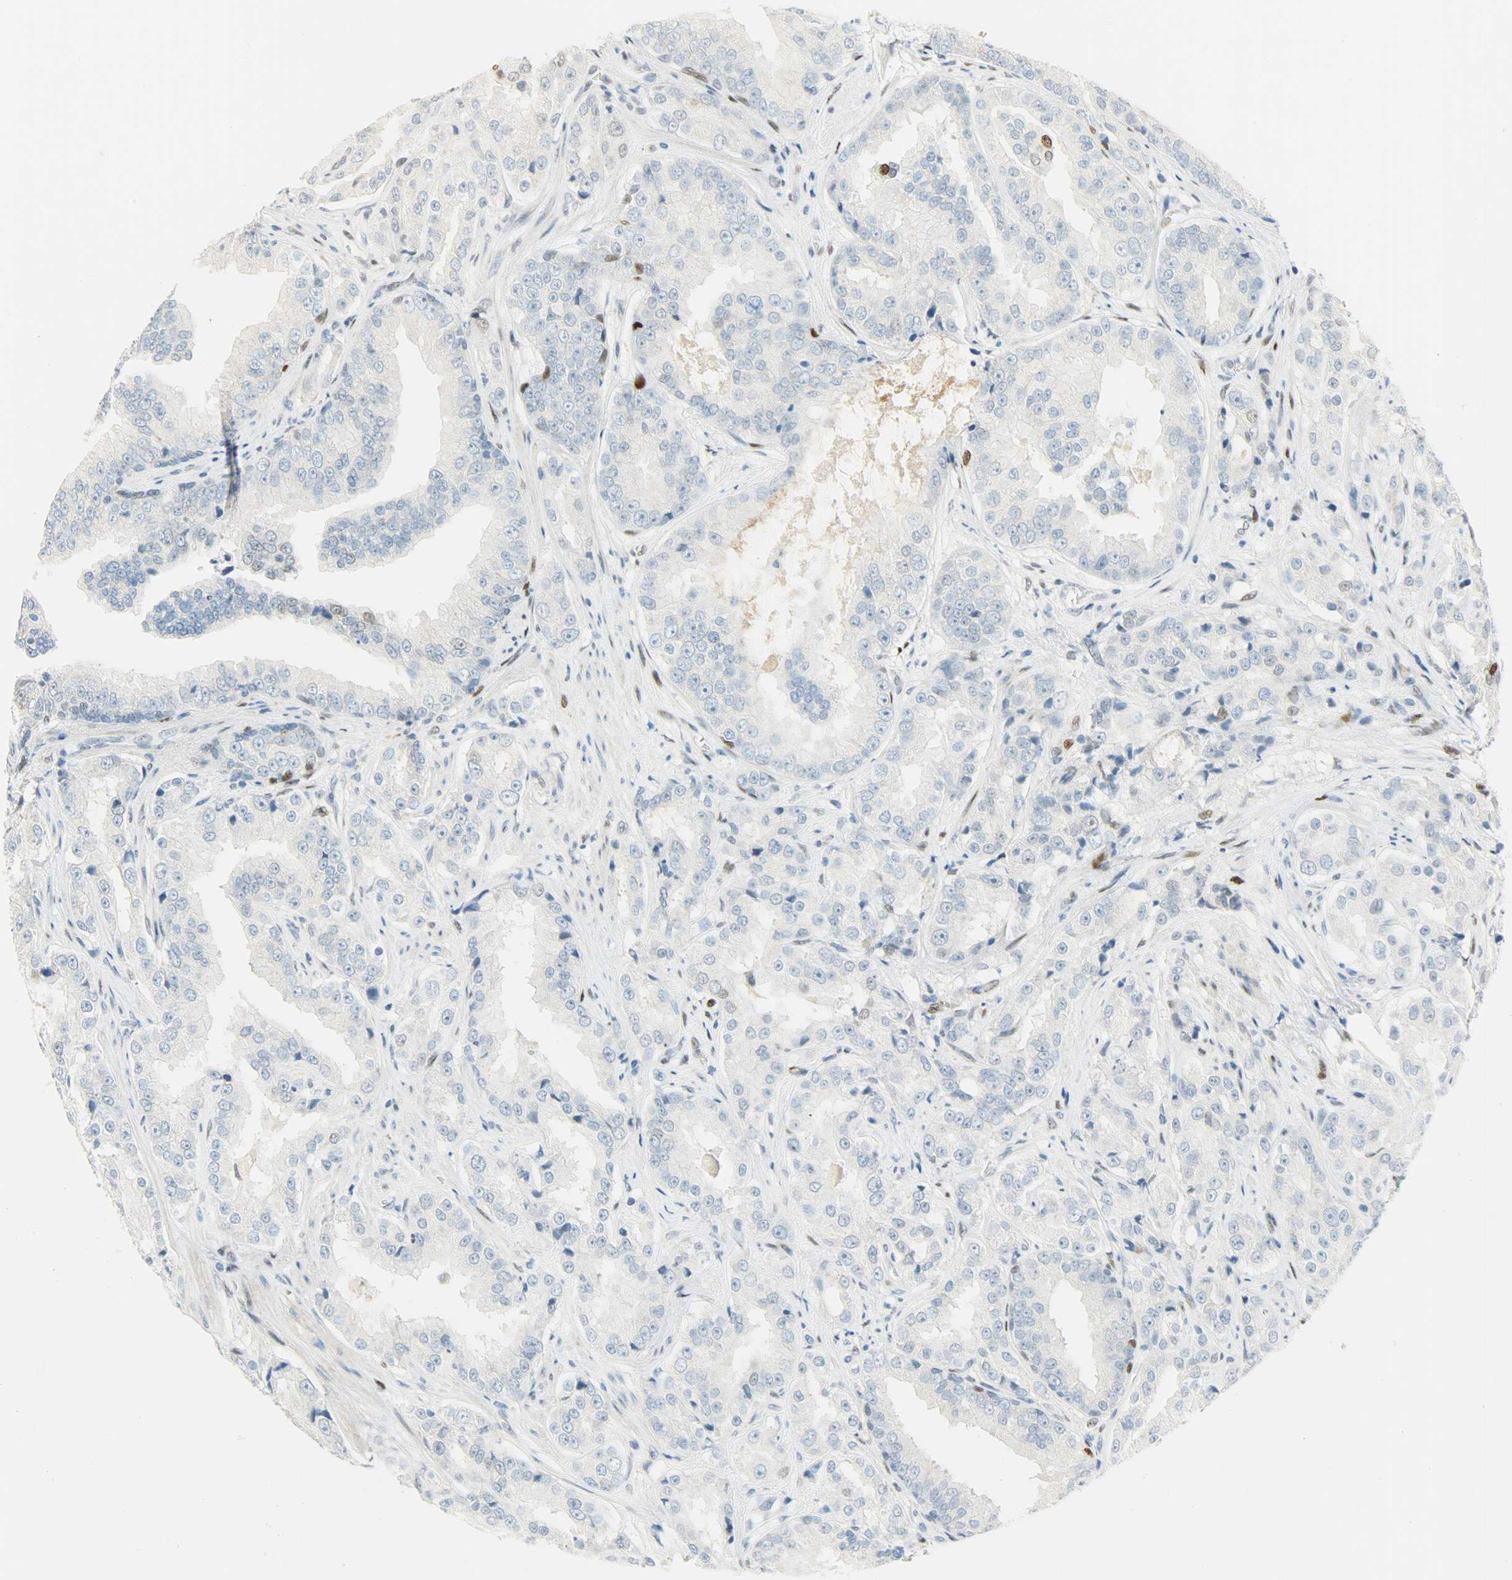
{"staining": {"intensity": "negative", "quantity": "none", "location": "none"}, "tissue": "prostate cancer", "cell_type": "Tumor cells", "image_type": "cancer", "snomed": [{"axis": "morphology", "description": "Adenocarcinoma, High grade"}, {"axis": "topography", "description": "Prostate"}], "caption": "There is no significant expression in tumor cells of prostate cancer.", "gene": "JUNB", "patient": {"sex": "male", "age": 73}}